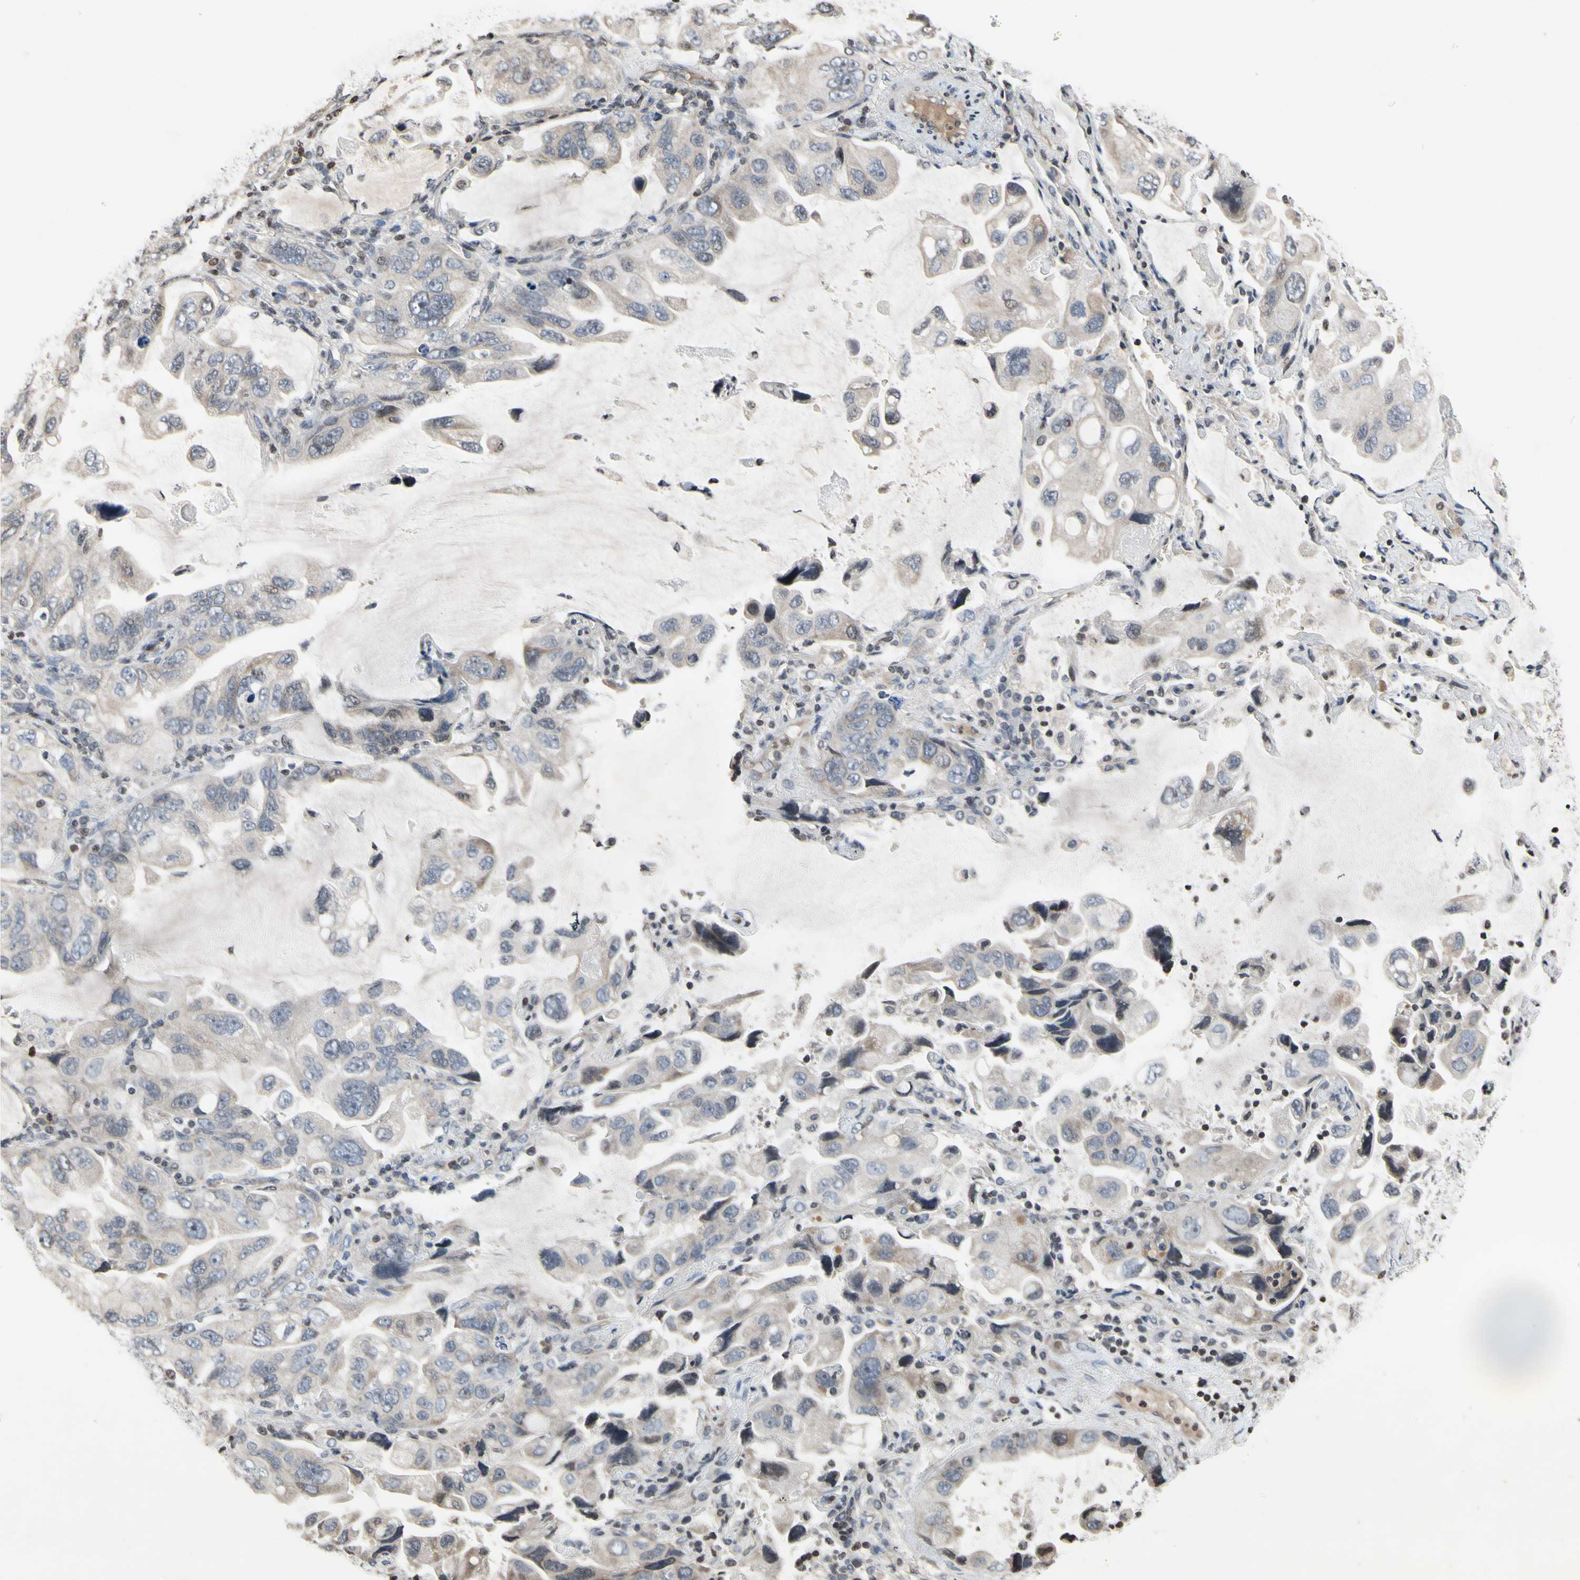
{"staining": {"intensity": "negative", "quantity": "none", "location": "none"}, "tissue": "lung cancer", "cell_type": "Tumor cells", "image_type": "cancer", "snomed": [{"axis": "morphology", "description": "Squamous cell carcinoma, NOS"}, {"axis": "topography", "description": "Lung"}], "caption": "Tumor cells show no significant positivity in lung squamous cell carcinoma.", "gene": "ARG1", "patient": {"sex": "female", "age": 73}}